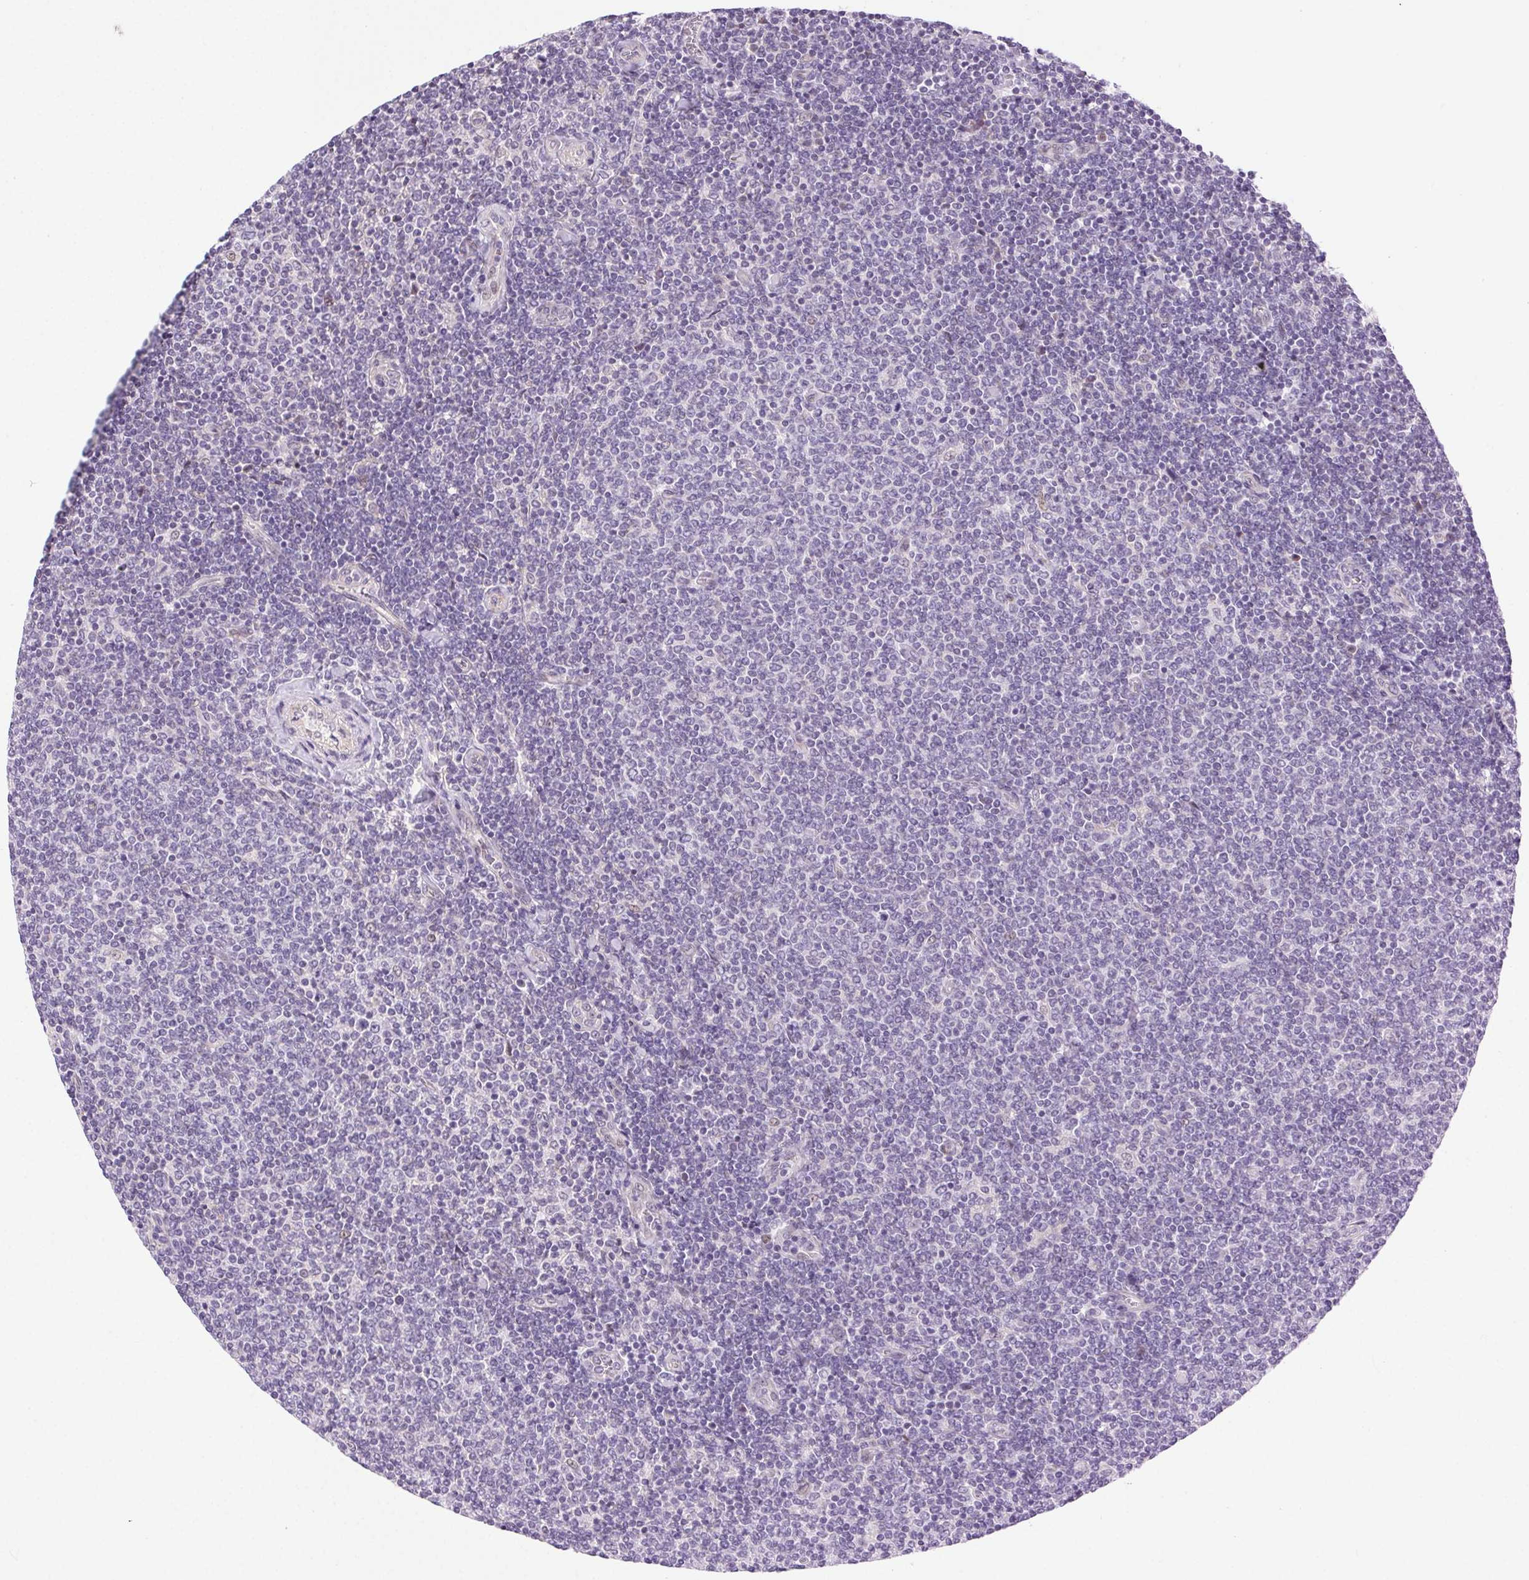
{"staining": {"intensity": "negative", "quantity": "none", "location": "none"}, "tissue": "lymphoma", "cell_type": "Tumor cells", "image_type": "cancer", "snomed": [{"axis": "morphology", "description": "Malignant lymphoma, non-Hodgkin's type, Low grade"}, {"axis": "topography", "description": "Lymph node"}], "caption": "Tumor cells are negative for brown protein staining in malignant lymphoma, non-Hodgkin's type (low-grade).", "gene": "SYT11", "patient": {"sex": "male", "age": 52}}